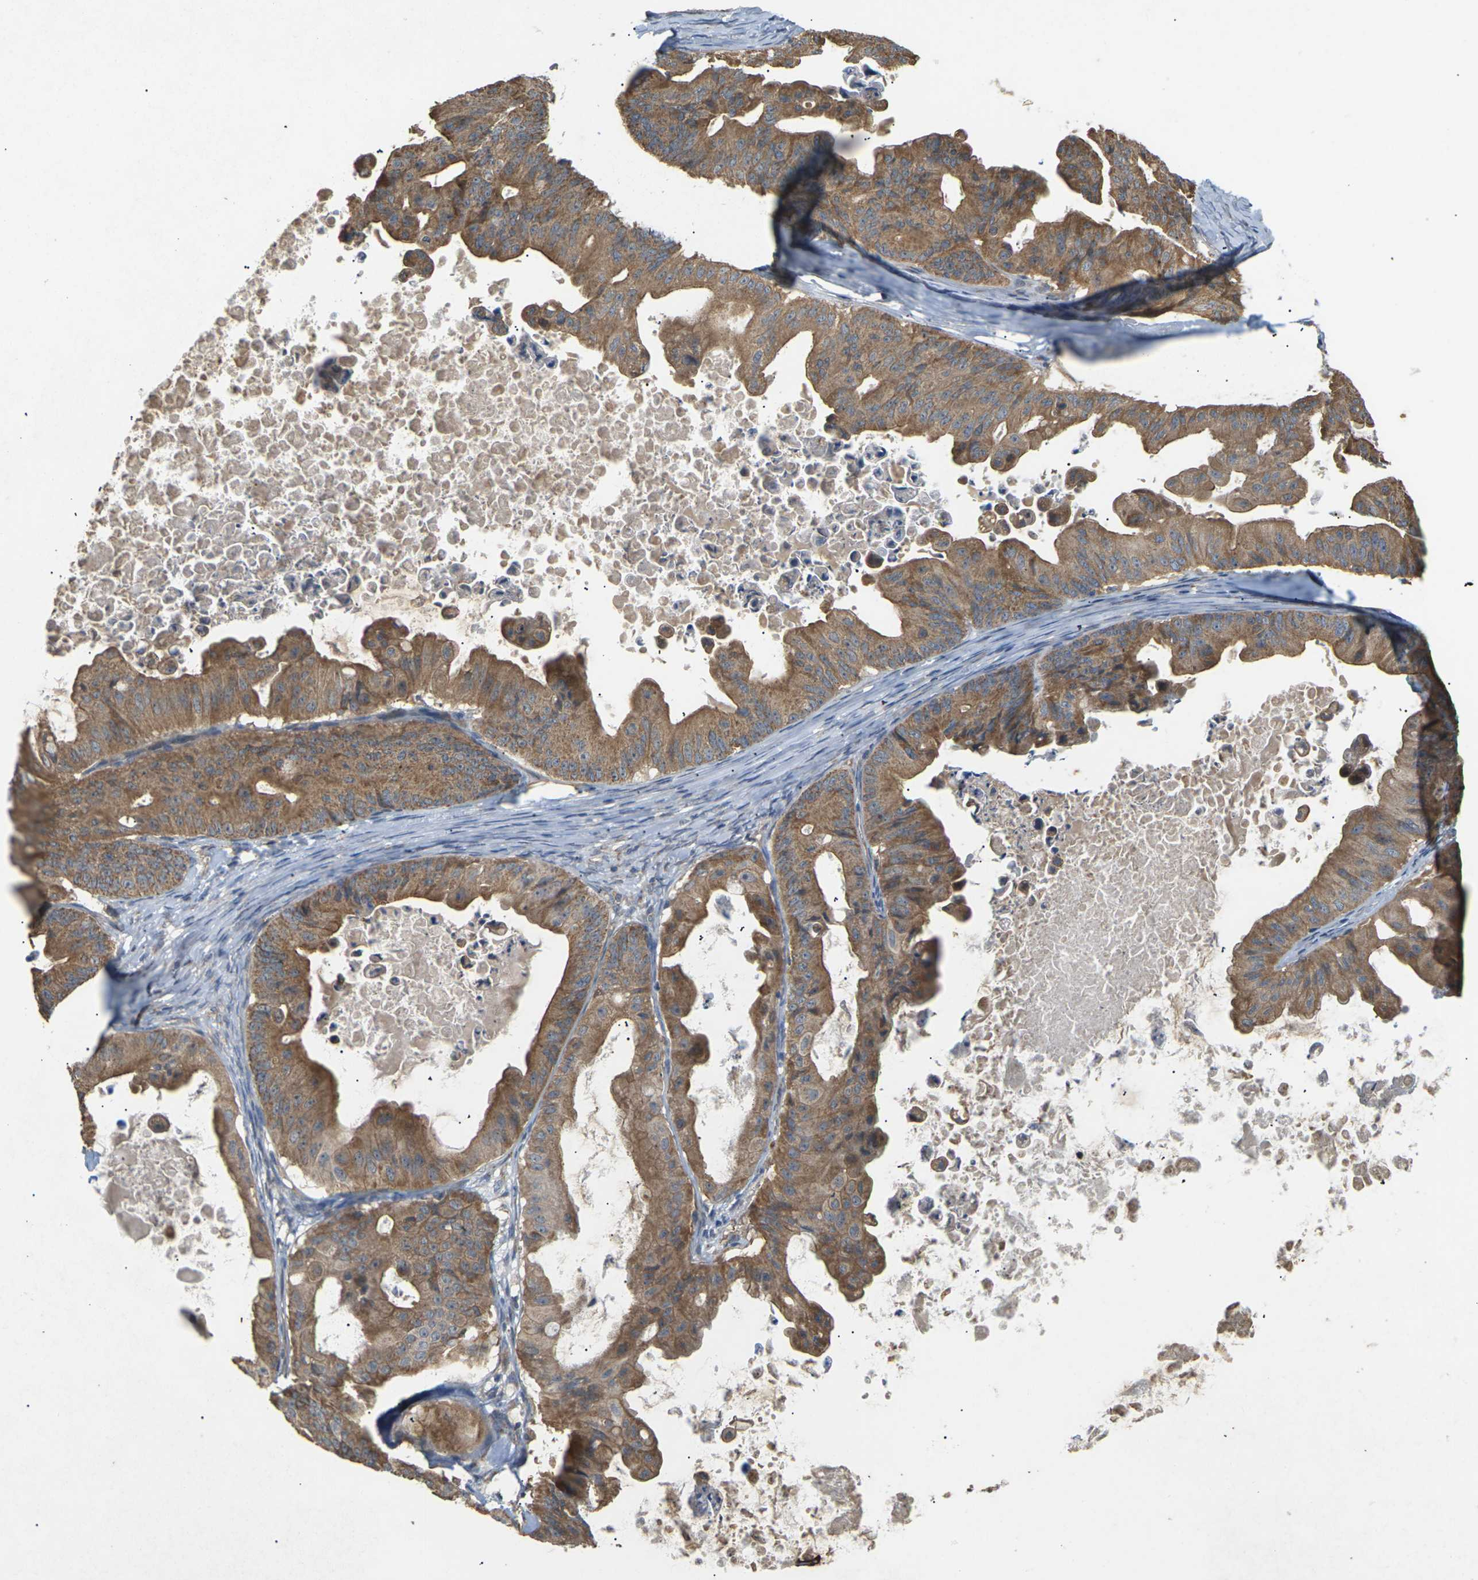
{"staining": {"intensity": "moderate", "quantity": ">75%", "location": "cytoplasmic/membranous"}, "tissue": "ovarian cancer", "cell_type": "Tumor cells", "image_type": "cancer", "snomed": [{"axis": "morphology", "description": "Cystadenocarcinoma, mucinous, NOS"}, {"axis": "topography", "description": "Ovary"}], "caption": "Ovarian cancer stained with a protein marker reveals moderate staining in tumor cells.", "gene": "KSR1", "patient": {"sex": "female", "age": 37}}